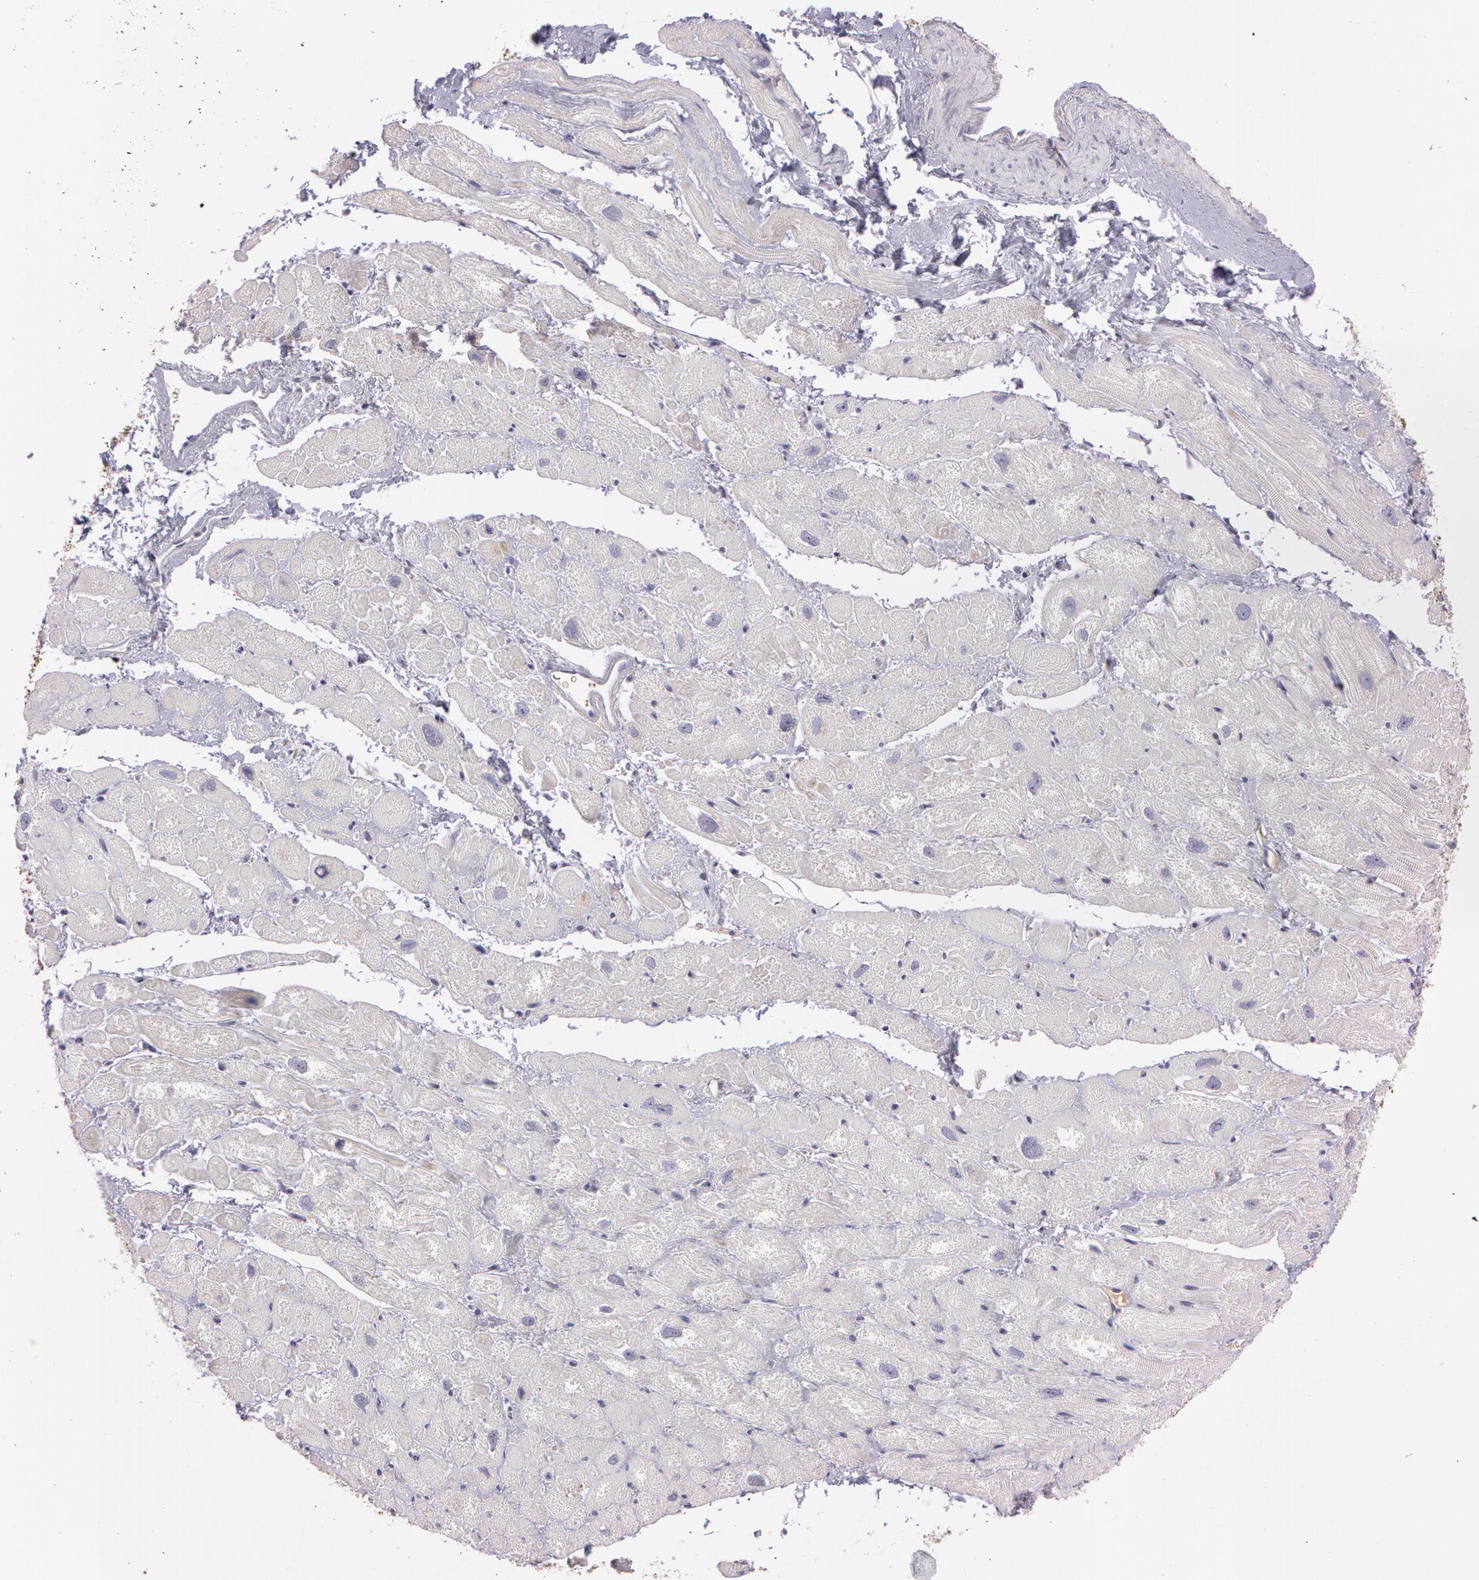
{"staining": {"intensity": "negative", "quantity": "none", "location": "none"}, "tissue": "heart muscle", "cell_type": "Cardiomyocytes", "image_type": "normal", "snomed": [{"axis": "morphology", "description": "Normal tissue, NOS"}, {"axis": "topography", "description": "Heart"}], "caption": "A micrograph of heart muscle stained for a protein exhibits no brown staining in cardiomyocytes. The staining was performed using DAB to visualize the protein expression in brown, while the nuclei were stained in blue with hematoxylin (Magnification: 20x).", "gene": "MXRA5", "patient": {"sex": "male", "age": 49}}